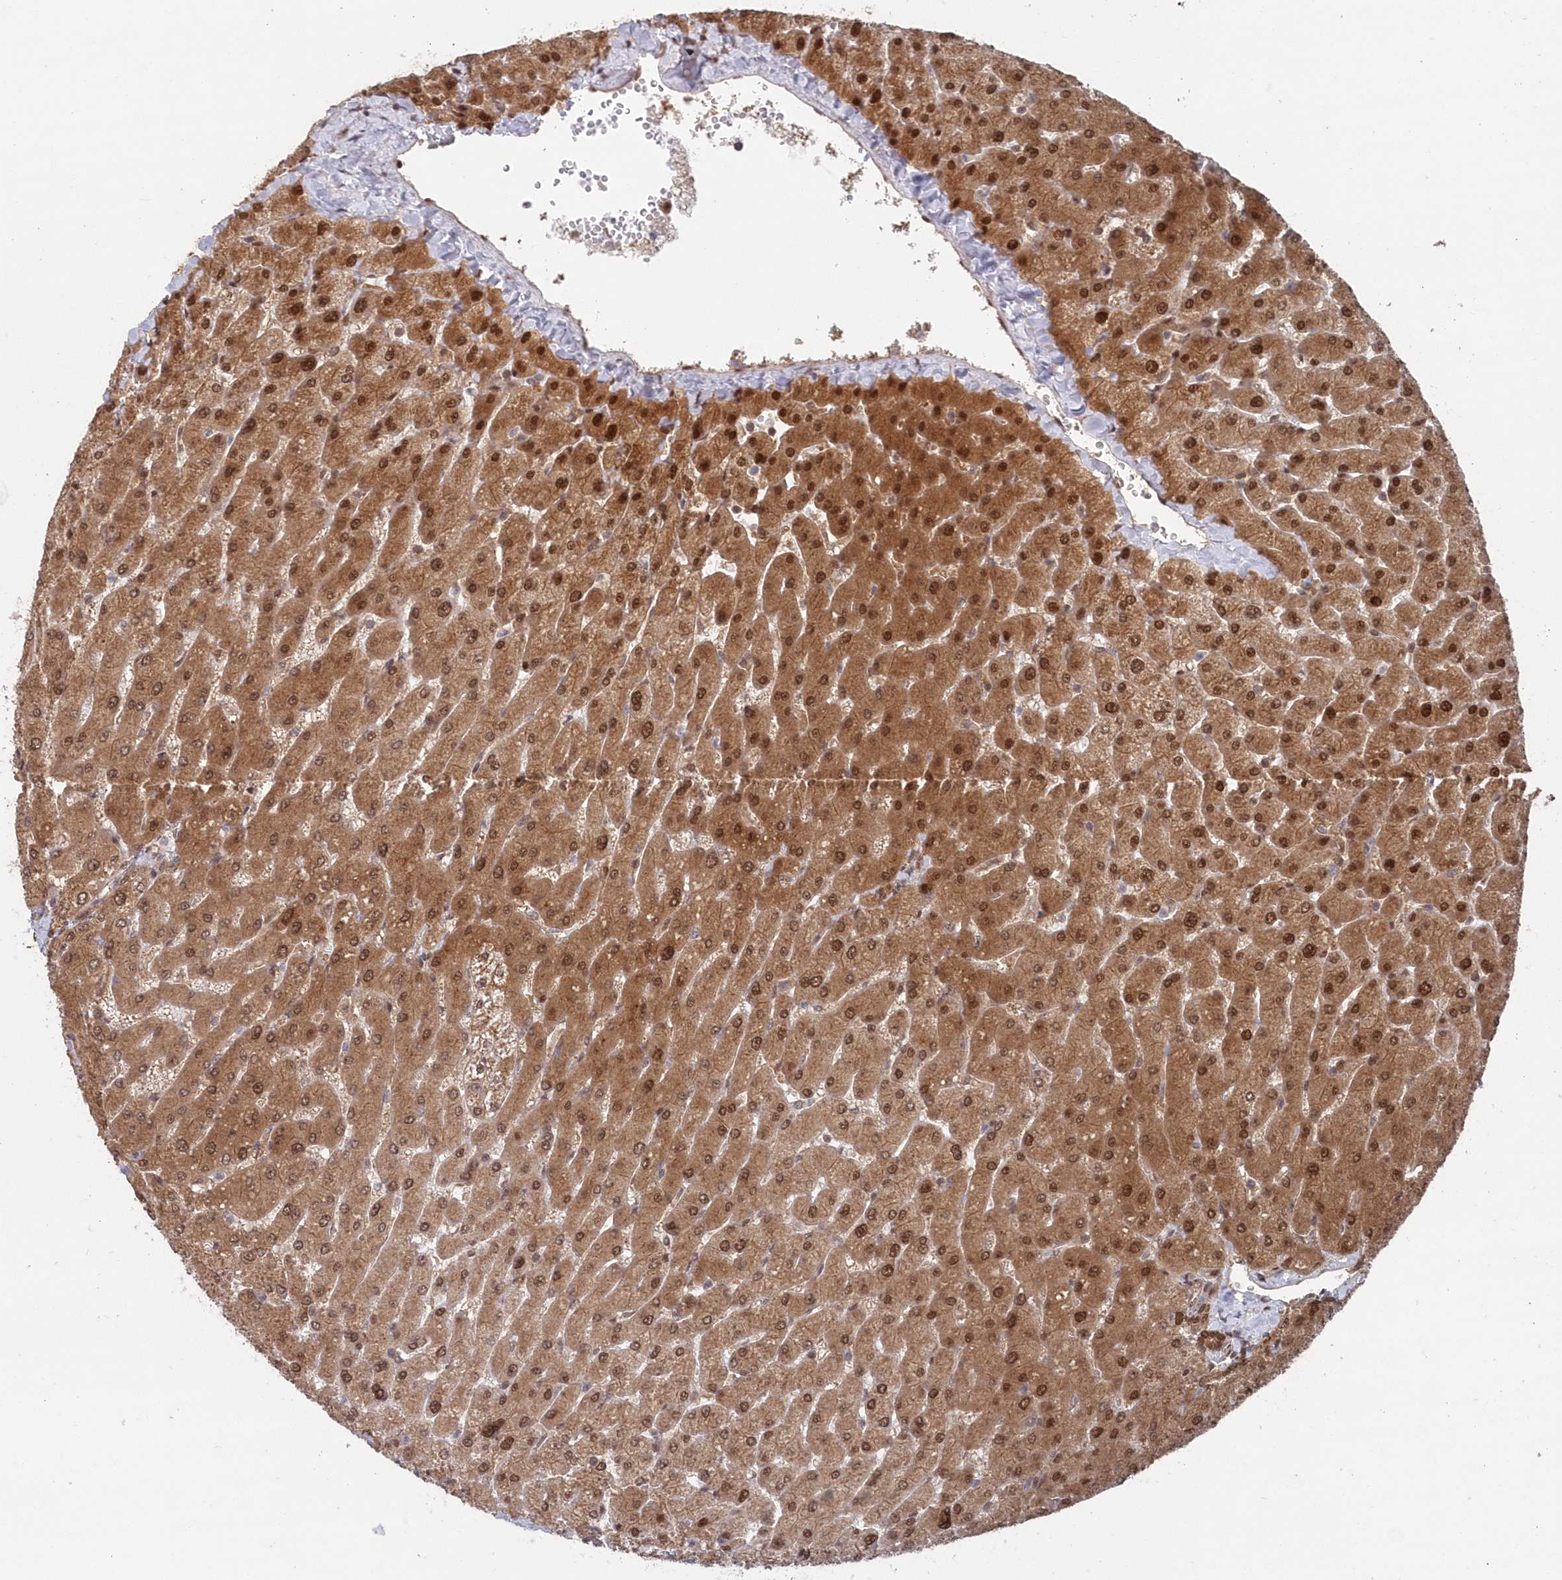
{"staining": {"intensity": "moderate", "quantity": ">75%", "location": "cytoplasmic/membranous,nuclear"}, "tissue": "liver", "cell_type": "Cholangiocytes", "image_type": "normal", "snomed": [{"axis": "morphology", "description": "Normal tissue, NOS"}, {"axis": "topography", "description": "Liver"}], "caption": "DAB (3,3'-diaminobenzidine) immunohistochemical staining of benign human liver exhibits moderate cytoplasmic/membranous,nuclear protein staining in approximately >75% of cholangiocytes.", "gene": "ABHD14B", "patient": {"sex": "male", "age": 55}}